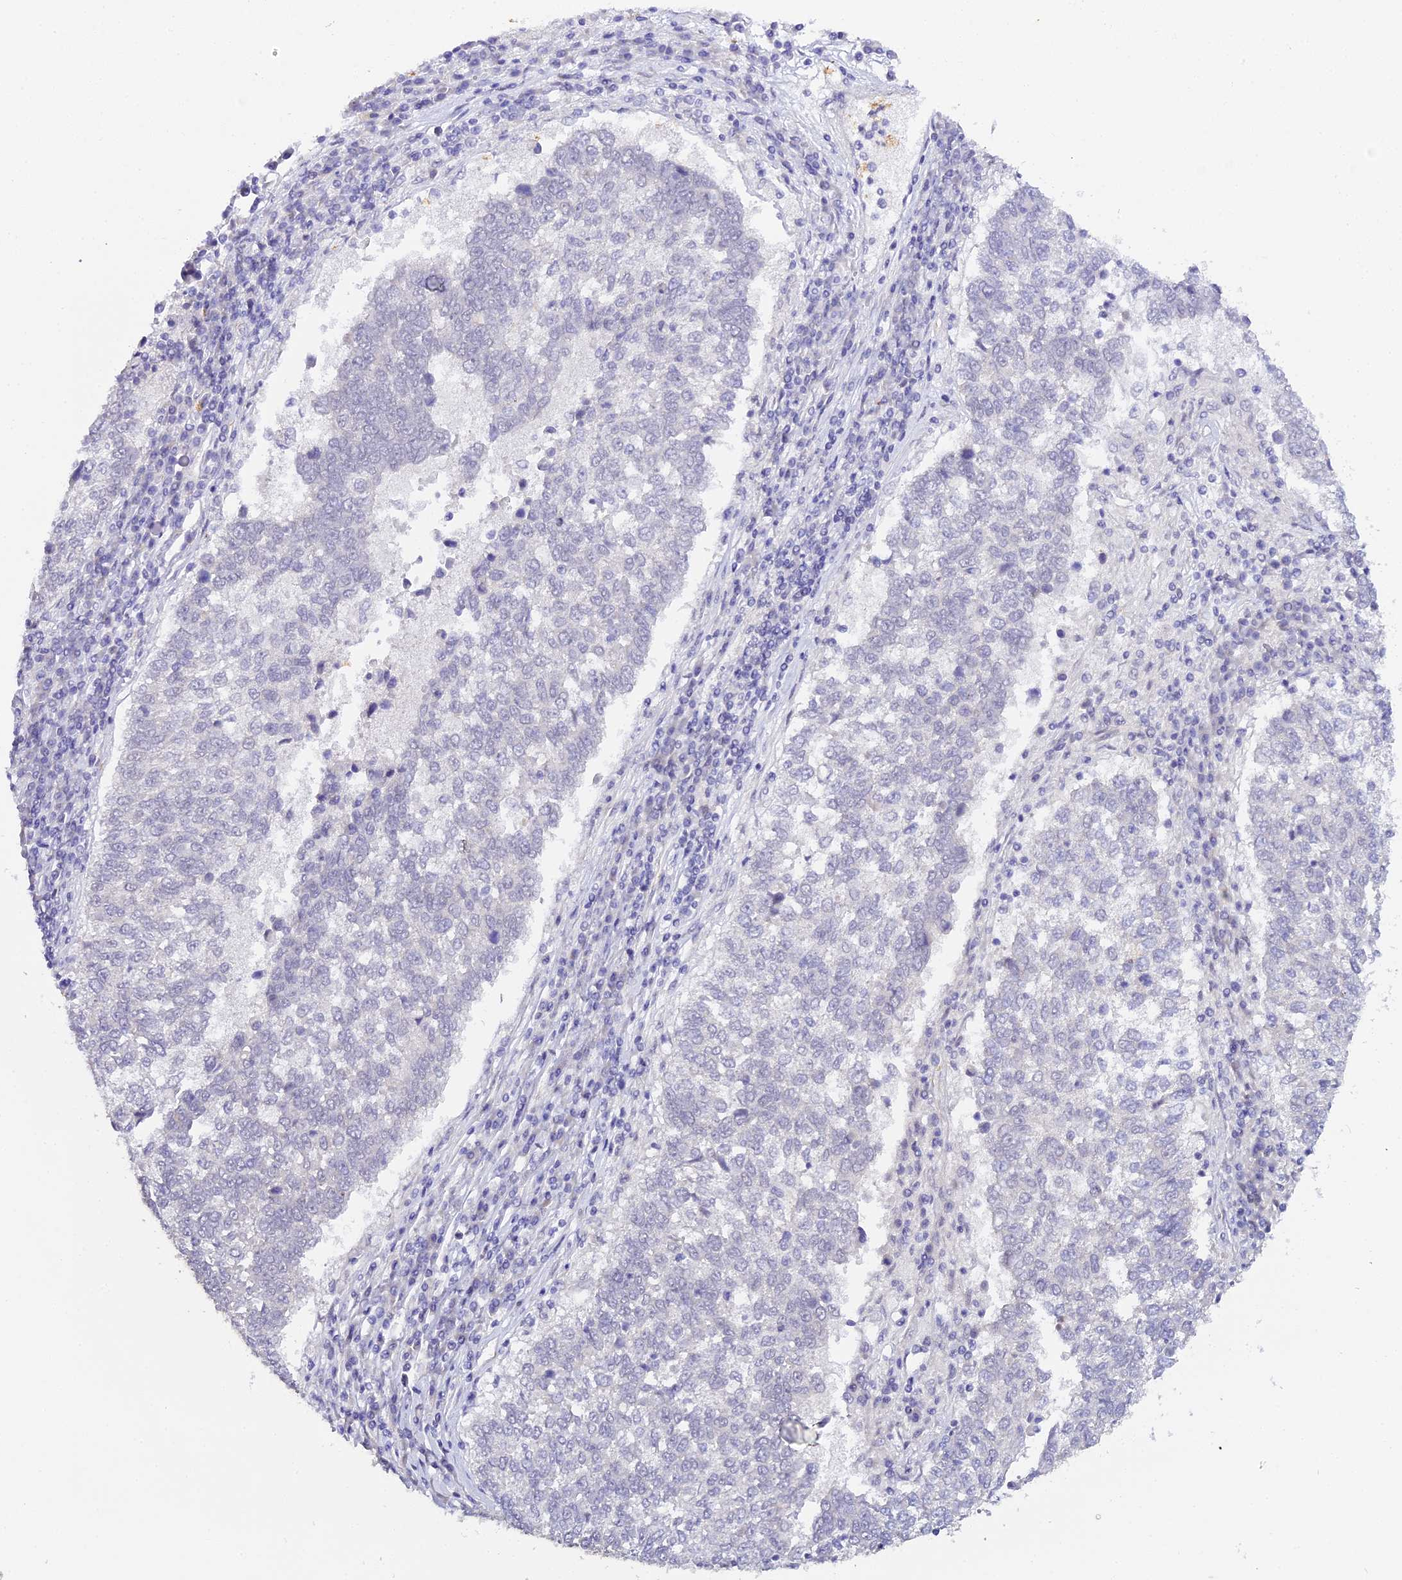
{"staining": {"intensity": "negative", "quantity": "none", "location": "none"}, "tissue": "lung cancer", "cell_type": "Tumor cells", "image_type": "cancer", "snomed": [{"axis": "morphology", "description": "Squamous cell carcinoma, NOS"}, {"axis": "topography", "description": "Lung"}], "caption": "Tumor cells are negative for protein expression in human lung cancer (squamous cell carcinoma). (DAB (3,3'-diaminobenzidine) immunohistochemistry visualized using brightfield microscopy, high magnification).", "gene": "CFAP45", "patient": {"sex": "male", "age": 73}}